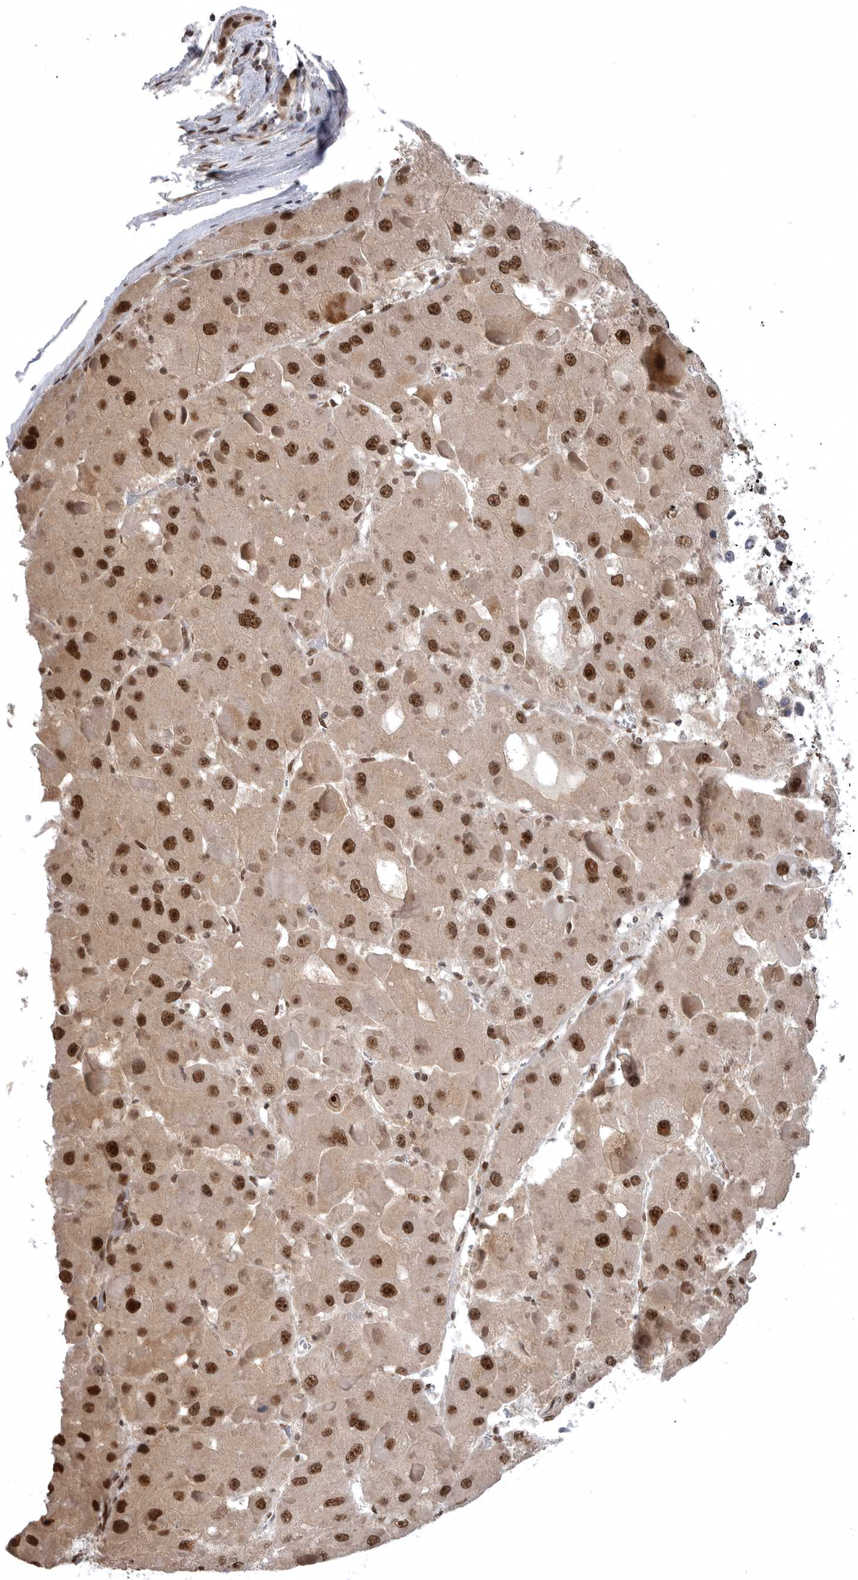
{"staining": {"intensity": "strong", "quantity": ">75%", "location": "nuclear"}, "tissue": "liver cancer", "cell_type": "Tumor cells", "image_type": "cancer", "snomed": [{"axis": "morphology", "description": "Carcinoma, Hepatocellular, NOS"}, {"axis": "topography", "description": "Liver"}], "caption": "DAB (3,3'-diaminobenzidine) immunohistochemical staining of liver hepatocellular carcinoma displays strong nuclear protein staining in about >75% of tumor cells. (brown staining indicates protein expression, while blue staining denotes nuclei).", "gene": "ZNF830", "patient": {"sex": "female", "age": 73}}